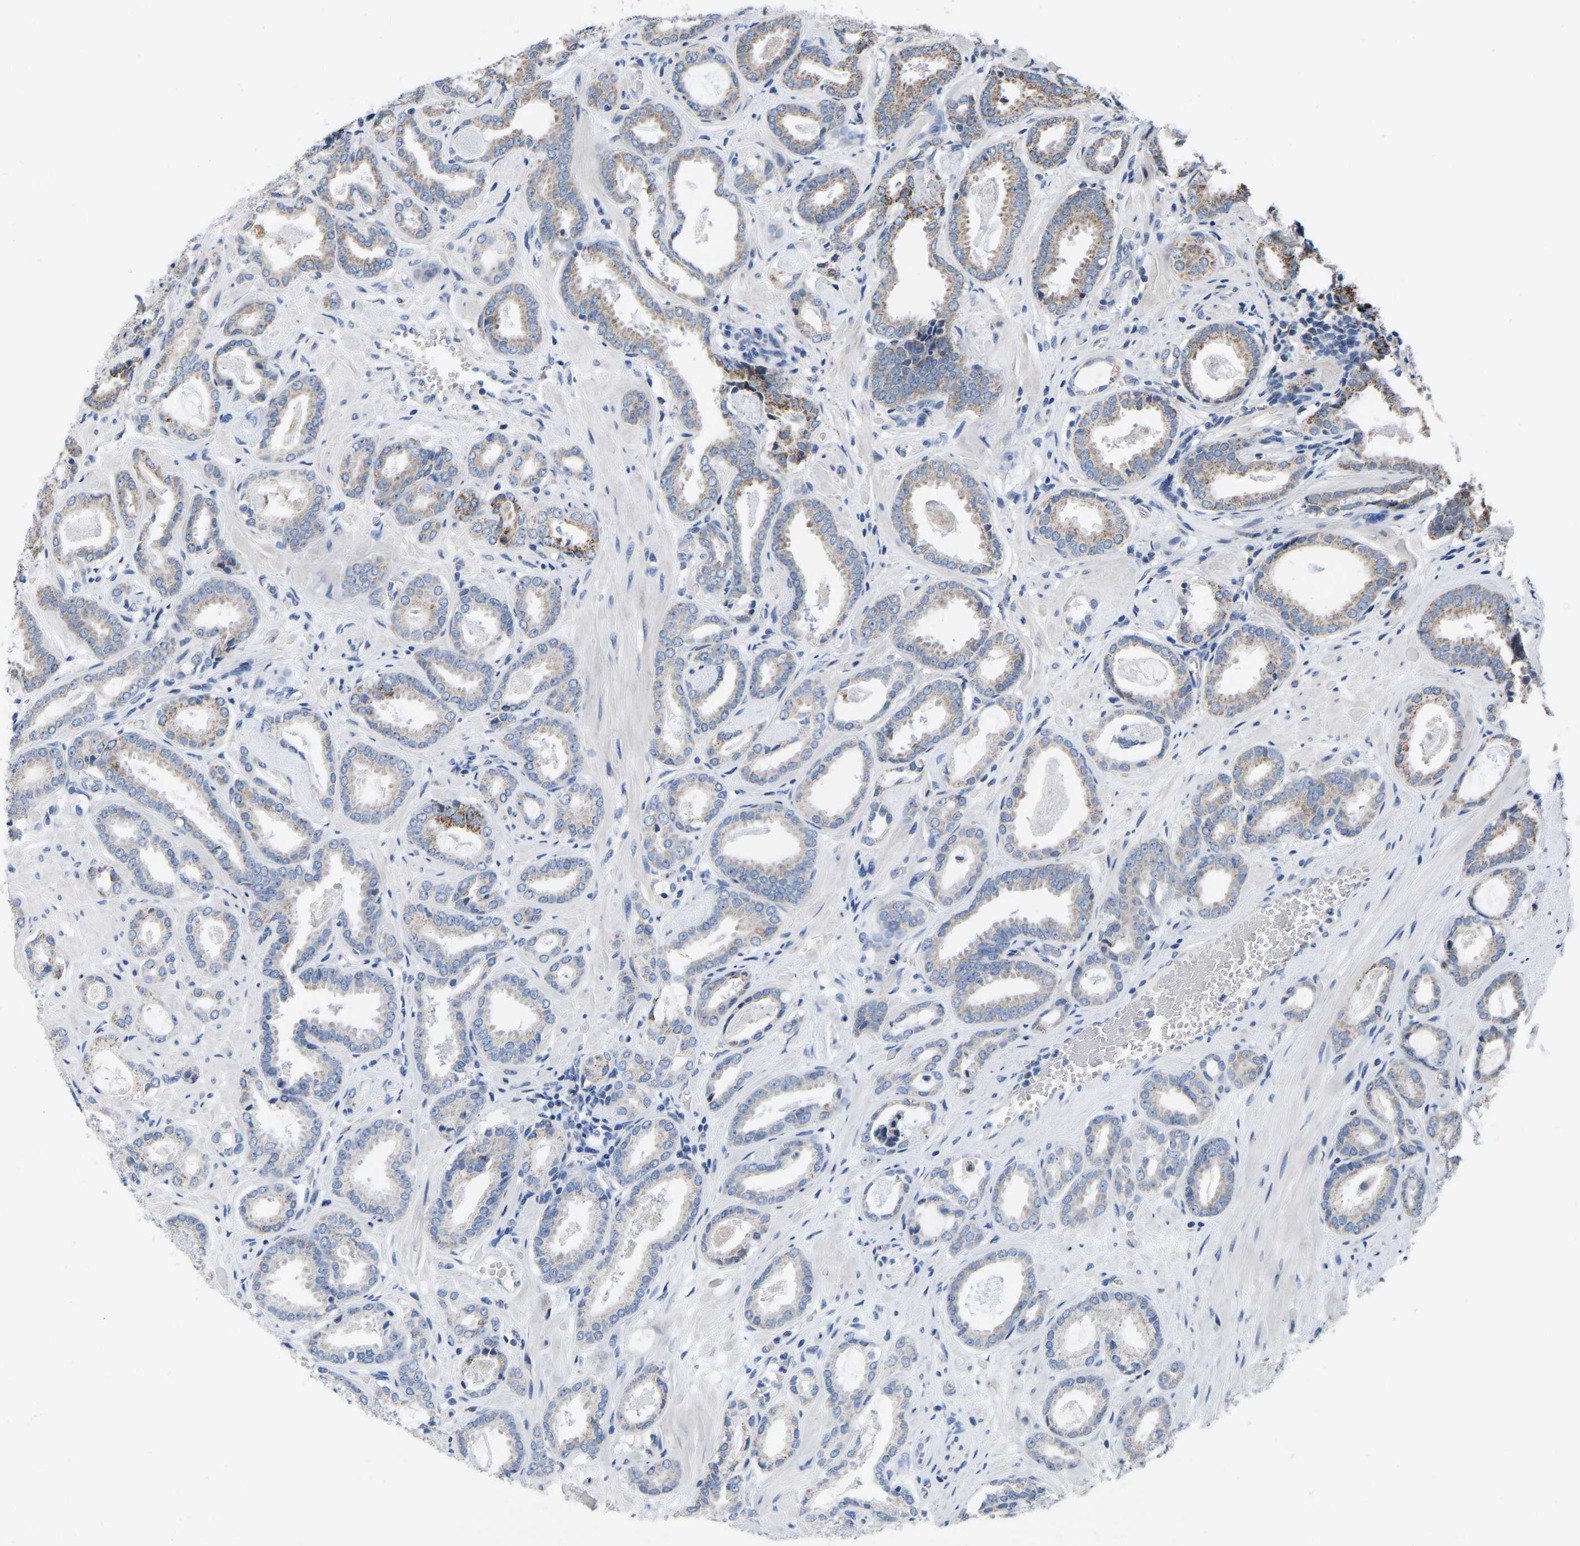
{"staining": {"intensity": "moderate", "quantity": "<25%", "location": "cytoplasmic/membranous"}, "tissue": "prostate cancer", "cell_type": "Tumor cells", "image_type": "cancer", "snomed": [{"axis": "morphology", "description": "Adenocarcinoma, Low grade"}, {"axis": "topography", "description": "Prostate"}], "caption": "DAB immunohistochemical staining of prostate low-grade adenocarcinoma shows moderate cytoplasmic/membranous protein positivity in approximately <25% of tumor cells. (Stains: DAB in brown, nuclei in blue, Microscopy: brightfield microscopy at high magnification).", "gene": "BCL10", "patient": {"sex": "male", "age": 53}}